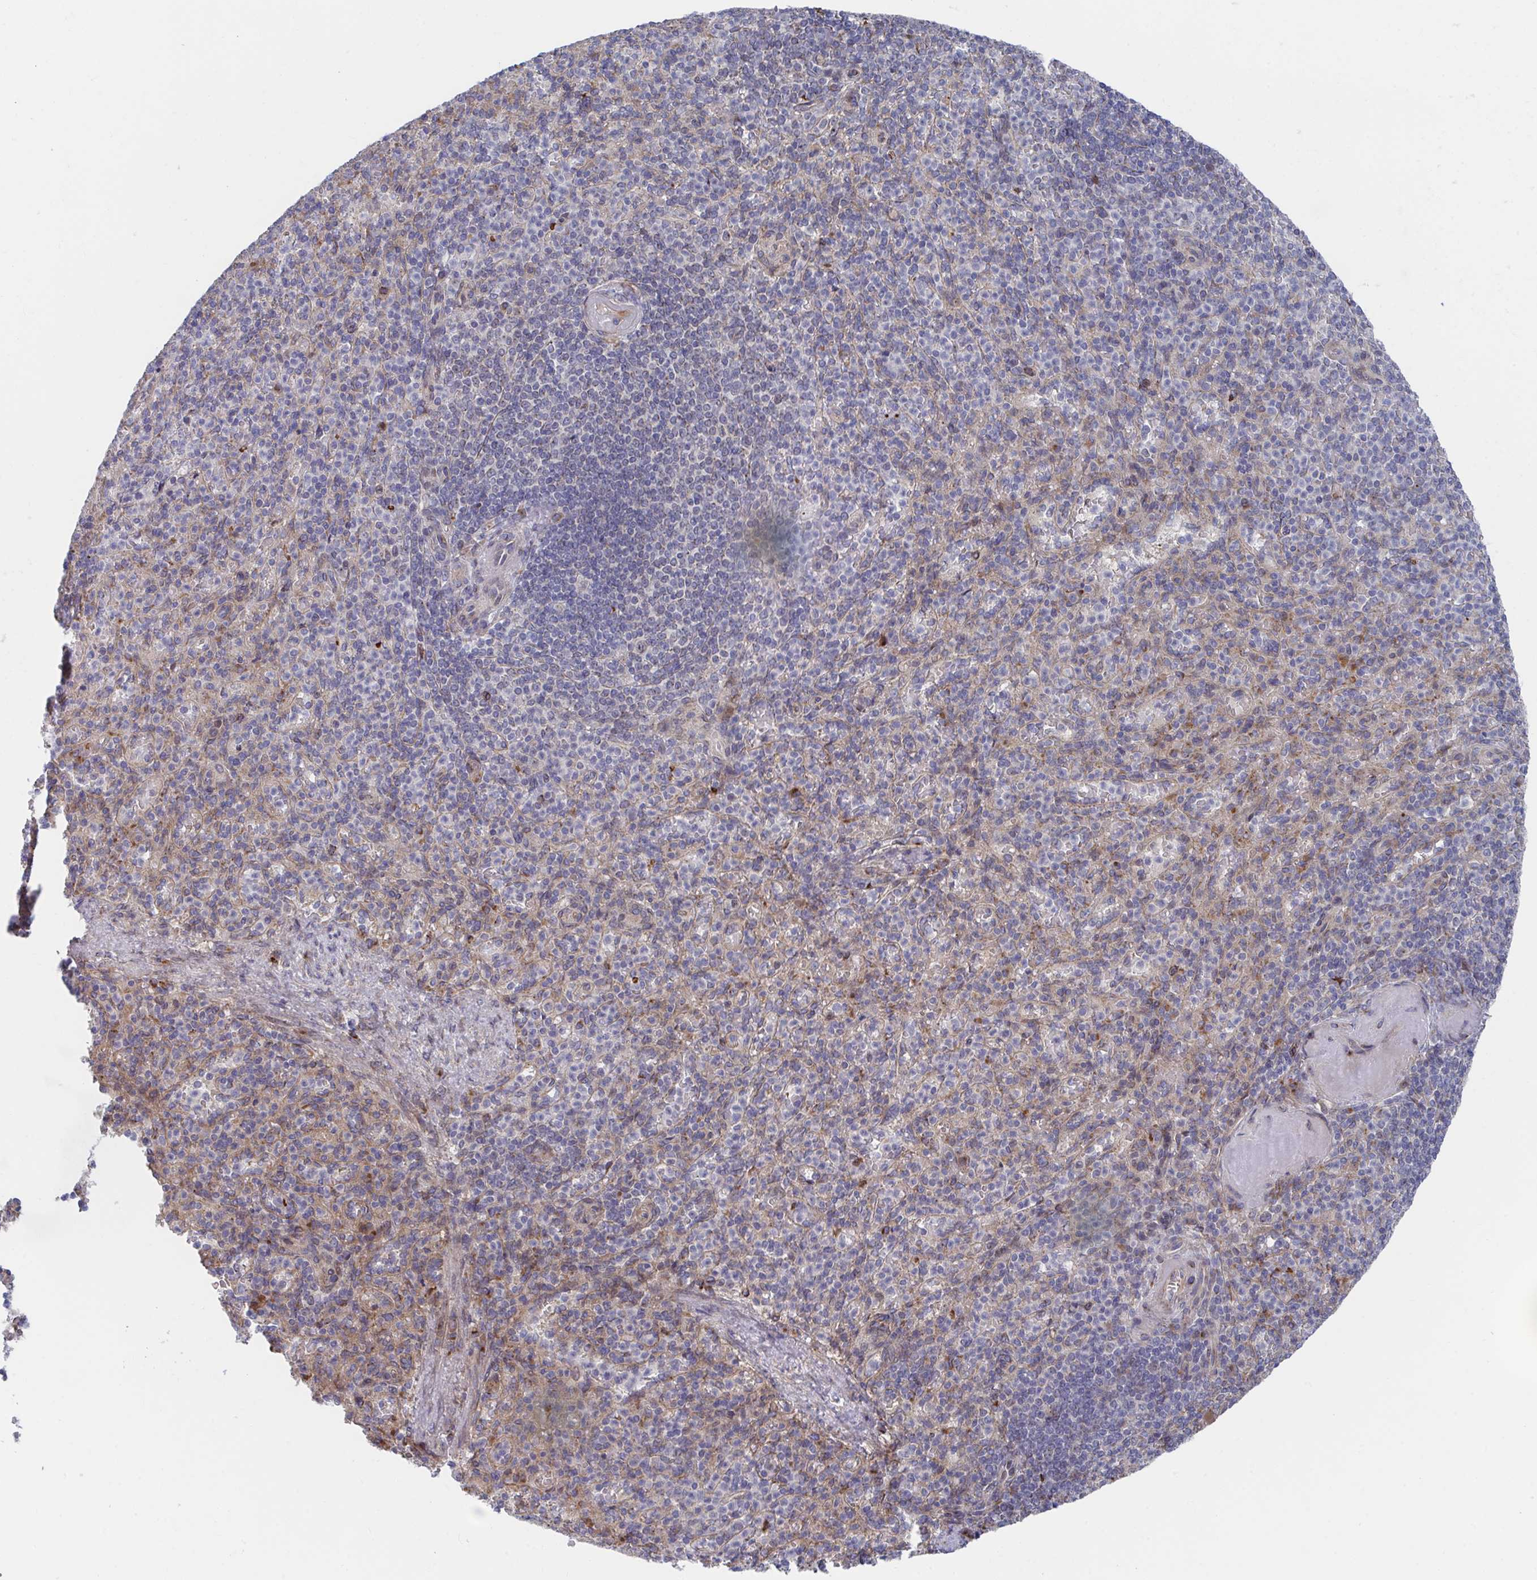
{"staining": {"intensity": "moderate", "quantity": "<25%", "location": "cytoplasmic/membranous"}, "tissue": "spleen", "cell_type": "Cells in red pulp", "image_type": "normal", "snomed": [{"axis": "morphology", "description": "Normal tissue, NOS"}, {"axis": "topography", "description": "Spleen"}], "caption": "An immunohistochemistry (IHC) micrograph of unremarkable tissue is shown. Protein staining in brown highlights moderate cytoplasmic/membranous positivity in spleen within cells in red pulp.", "gene": "FJX1", "patient": {"sex": "female", "age": 74}}